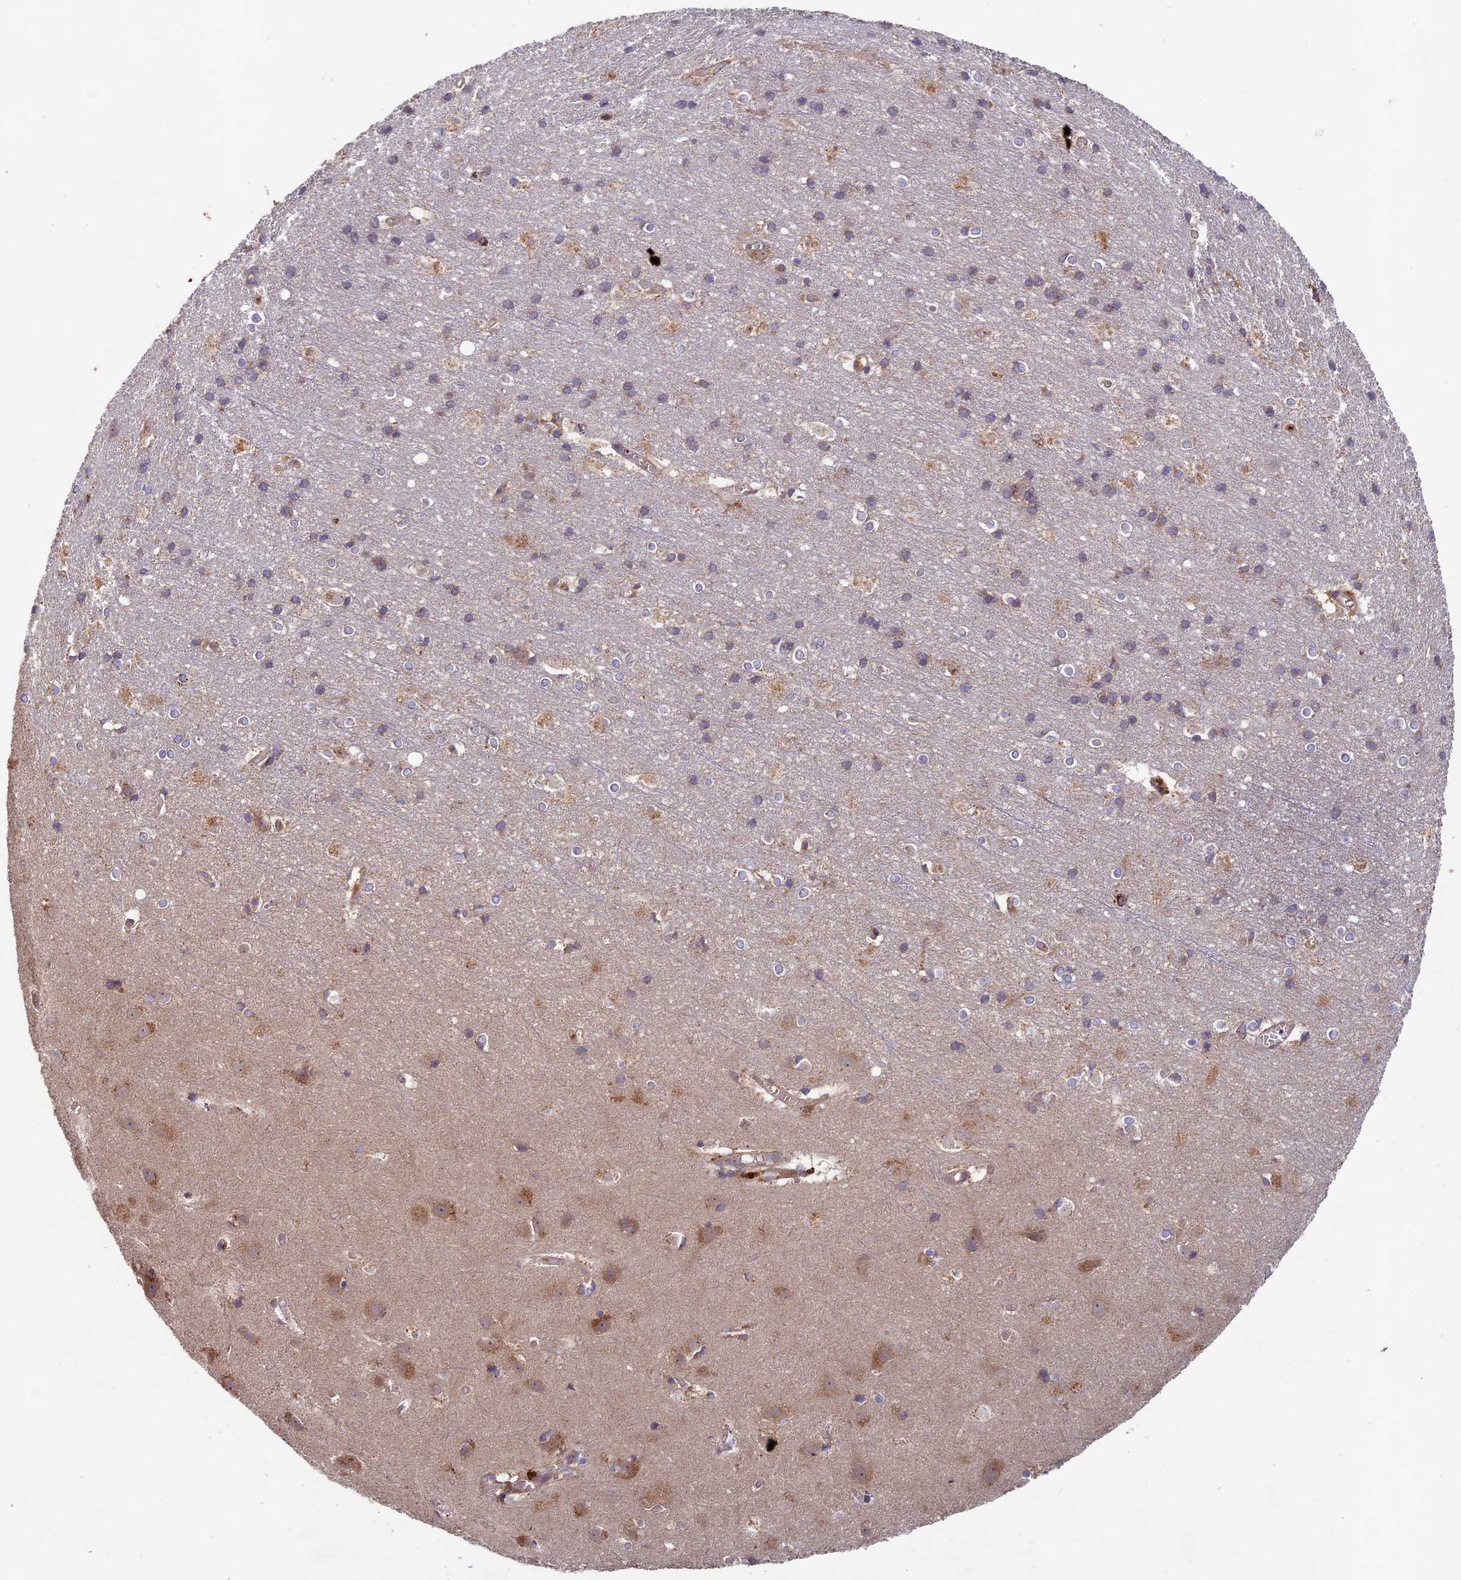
{"staining": {"intensity": "moderate", "quantity": ">75%", "location": "cytoplasmic/membranous"}, "tissue": "cerebral cortex", "cell_type": "Endothelial cells", "image_type": "normal", "snomed": [{"axis": "morphology", "description": "Normal tissue, NOS"}, {"axis": "topography", "description": "Cerebral cortex"}], "caption": "Immunohistochemistry (DAB (3,3'-diaminobenzidine)) staining of benign human cerebral cortex exhibits moderate cytoplasmic/membranous protein staining in approximately >75% of endothelial cells. The staining was performed using DAB (3,3'-diaminobenzidine) to visualize the protein expression in brown, while the nuclei were stained in blue with hematoxylin (Magnification: 20x).", "gene": "RCCD1", "patient": {"sex": "male", "age": 54}}